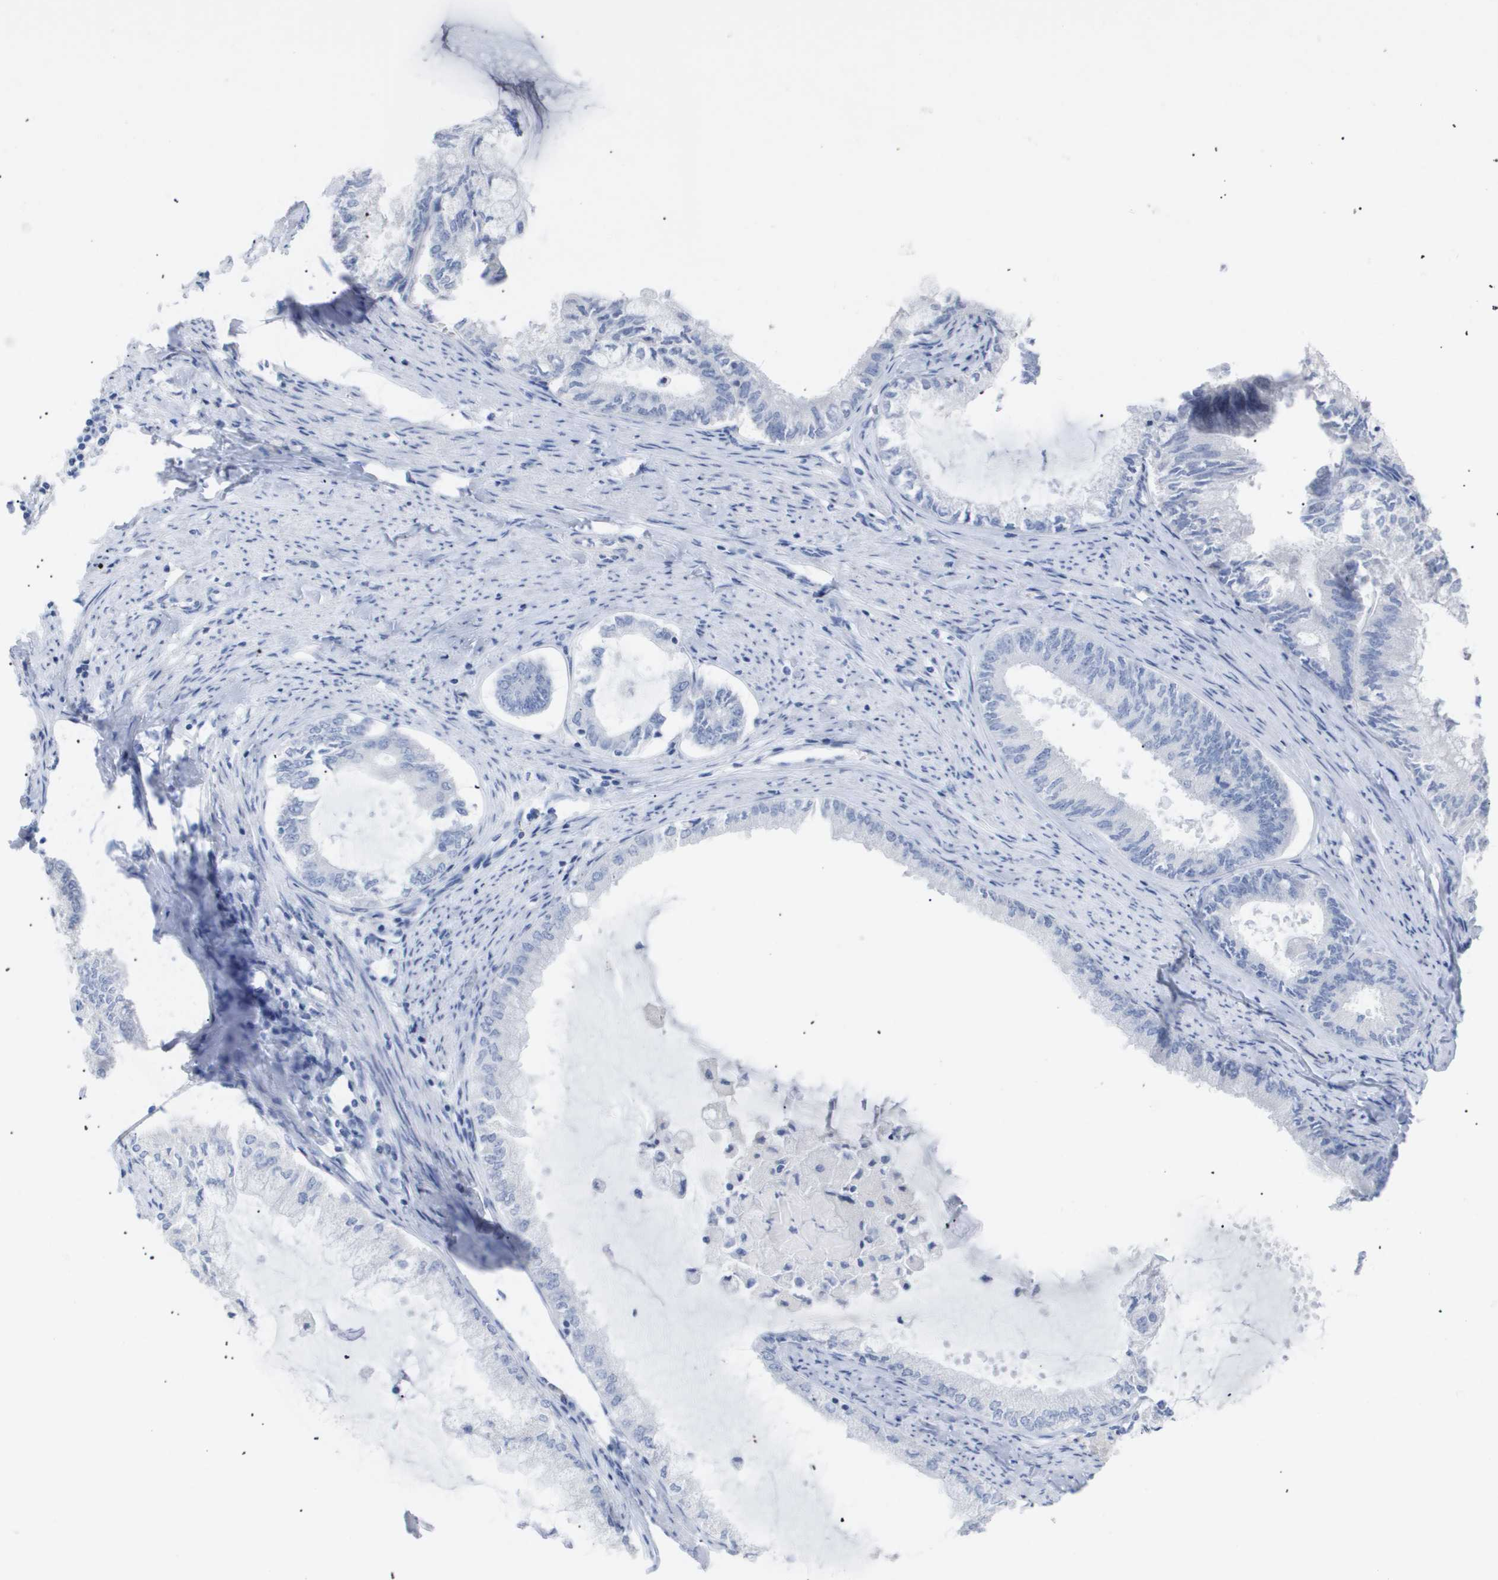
{"staining": {"intensity": "negative", "quantity": "none", "location": "none"}, "tissue": "endometrial cancer", "cell_type": "Tumor cells", "image_type": "cancer", "snomed": [{"axis": "morphology", "description": "Adenocarcinoma, NOS"}, {"axis": "topography", "description": "Endometrium"}], "caption": "High power microscopy micrograph of an immunohistochemistry micrograph of endometrial cancer, revealing no significant positivity in tumor cells.", "gene": "CAV3", "patient": {"sex": "female", "age": 86}}